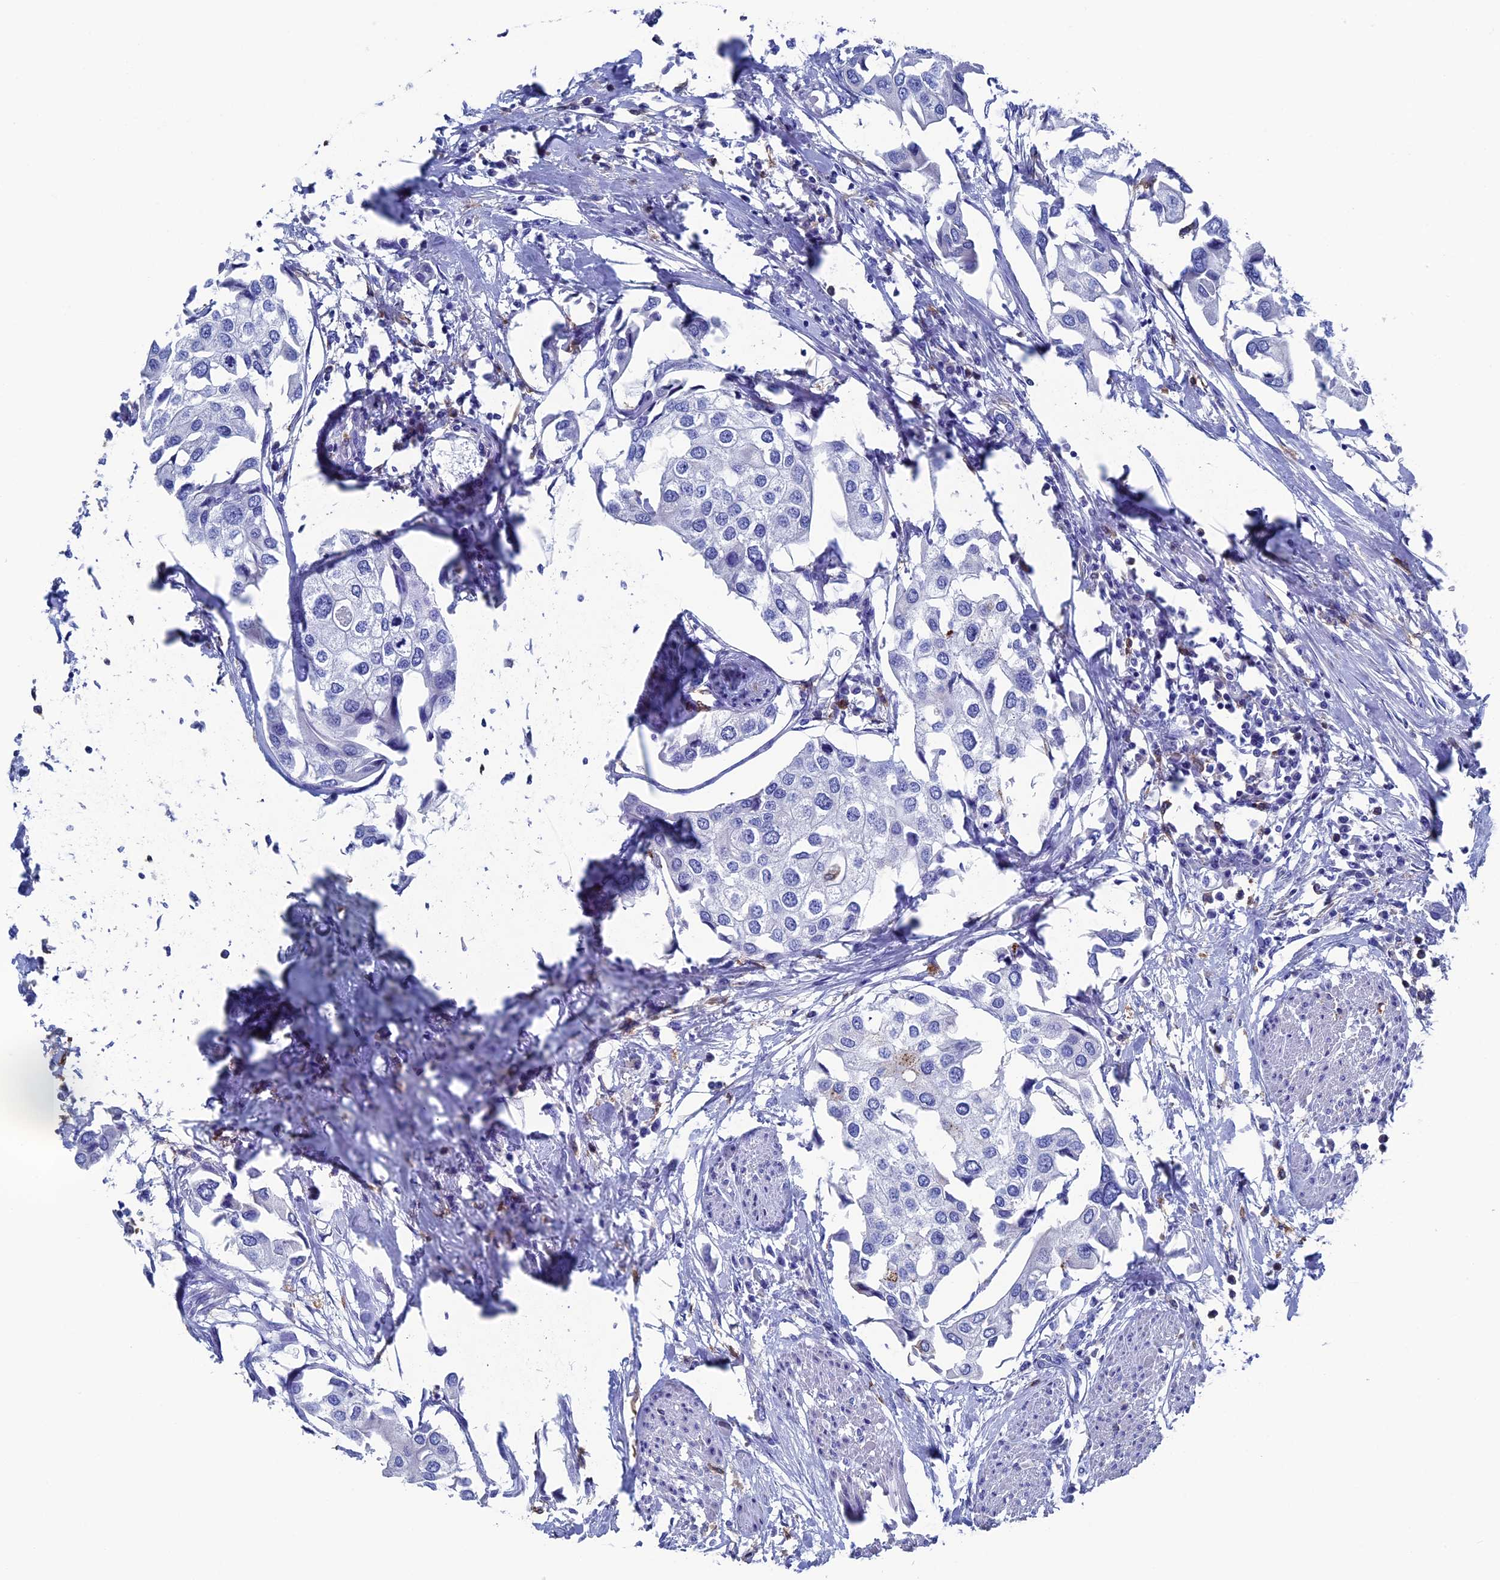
{"staining": {"intensity": "negative", "quantity": "none", "location": "none"}, "tissue": "urothelial cancer", "cell_type": "Tumor cells", "image_type": "cancer", "snomed": [{"axis": "morphology", "description": "Urothelial carcinoma, High grade"}, {"axis": "topography", "description": "Urinary bladder"}], "caption": "The histopathology image exhibits no significant positivity in tumor cells of urothelial cancer.", "gene": "TYROBP", "patient": {"sex": "male", "age": 64}}